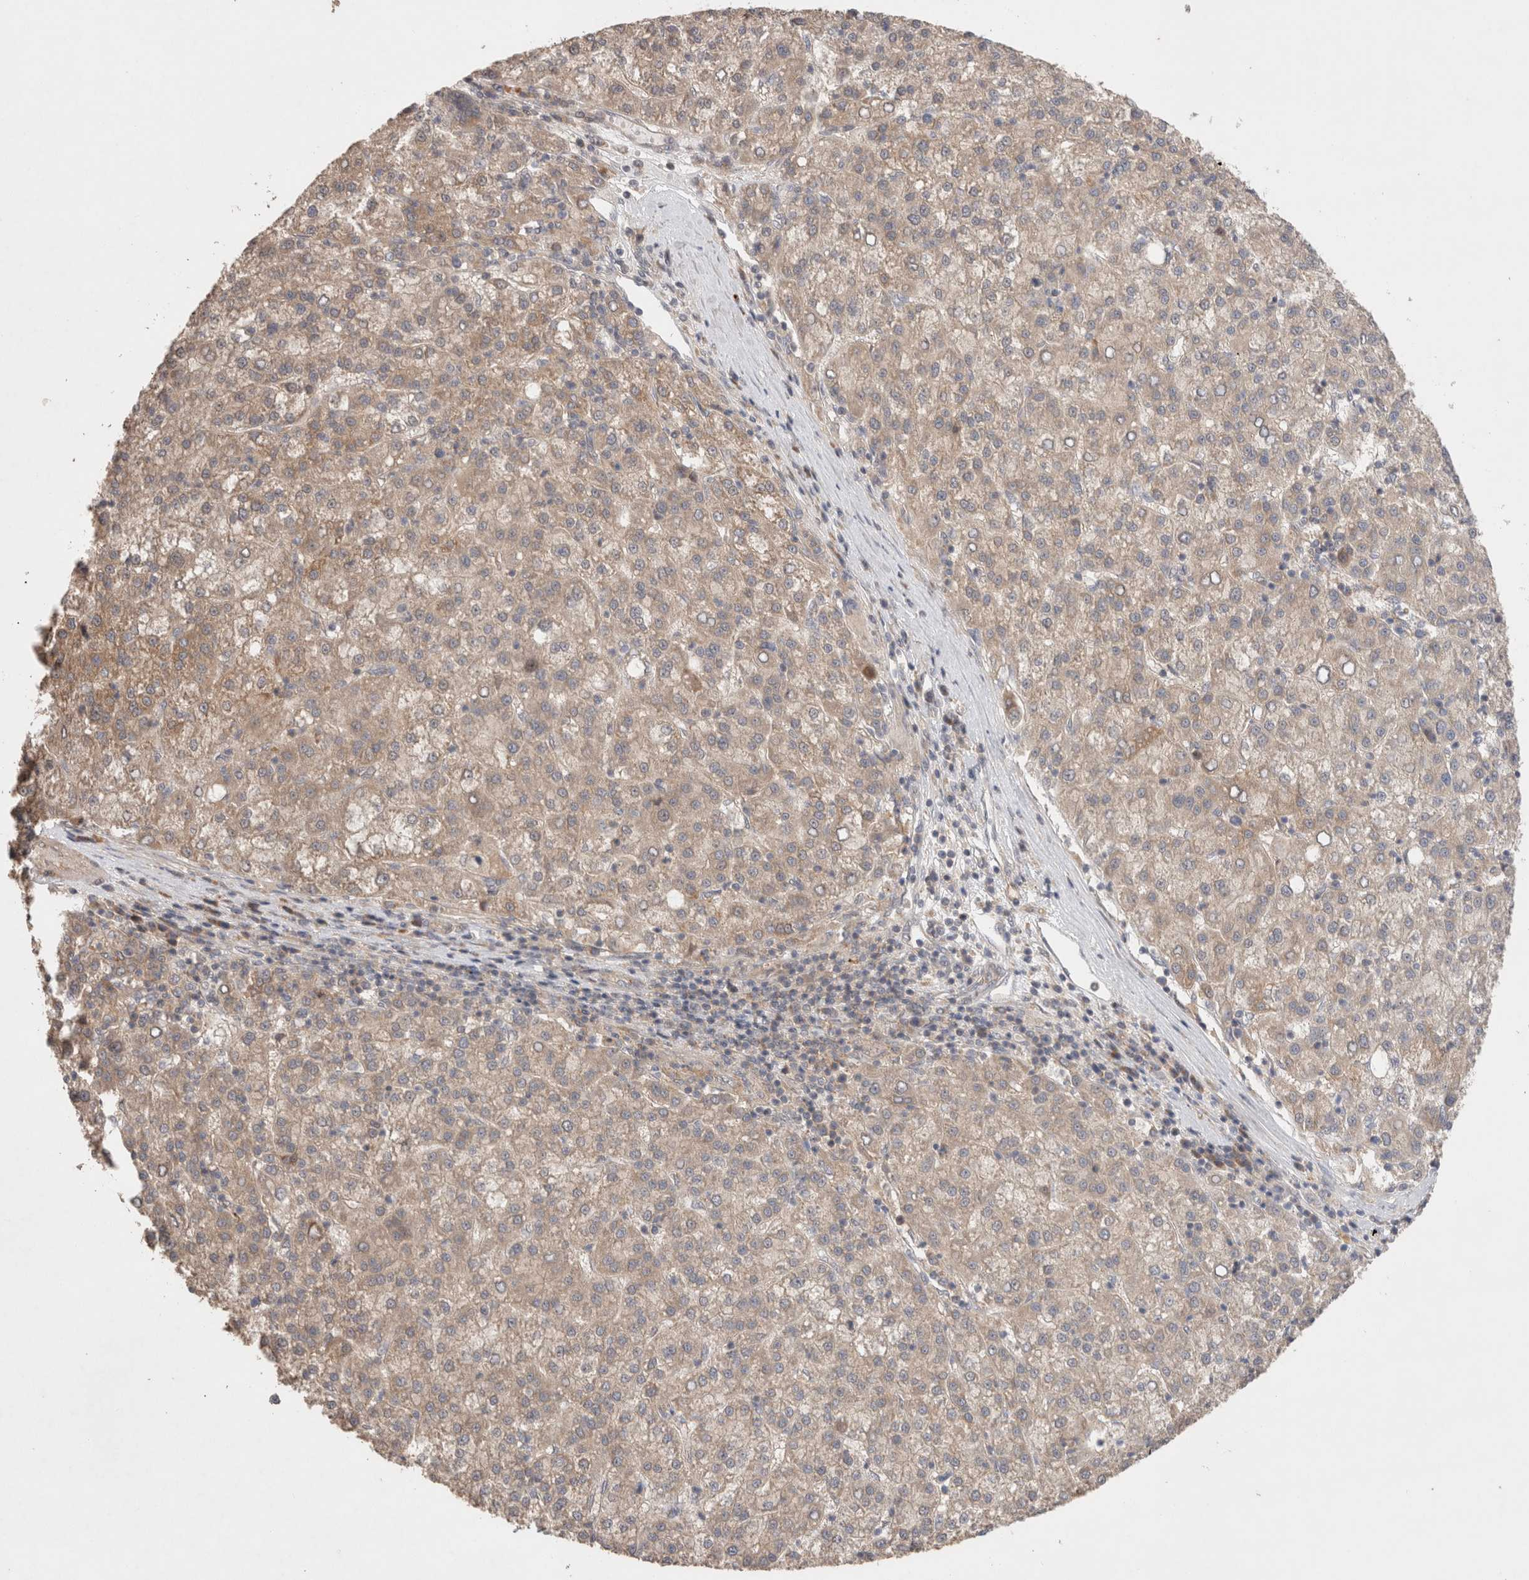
{"staining": {"intensity": "weak", "quantity": ">75%", "location": "cytoplasmic/membranous"}, "tissue": "liver cancer", "cell_type": "Tumor cells", "image_type": "cancer", "snomed": [{"axis": "morphology", "description": "Carcinoma, Hepatocellular, NOS"}, {"axis": "topography", "description": "Liver"}], "caption": "This is an image of immunohistochemistry (IHC) staining of liver cancer, which shows weak positivity in the cytoplasmic/membranous of tumor cells.", "gene": "SLC29A1", "patient": {"sex": "female", "age": 58}}